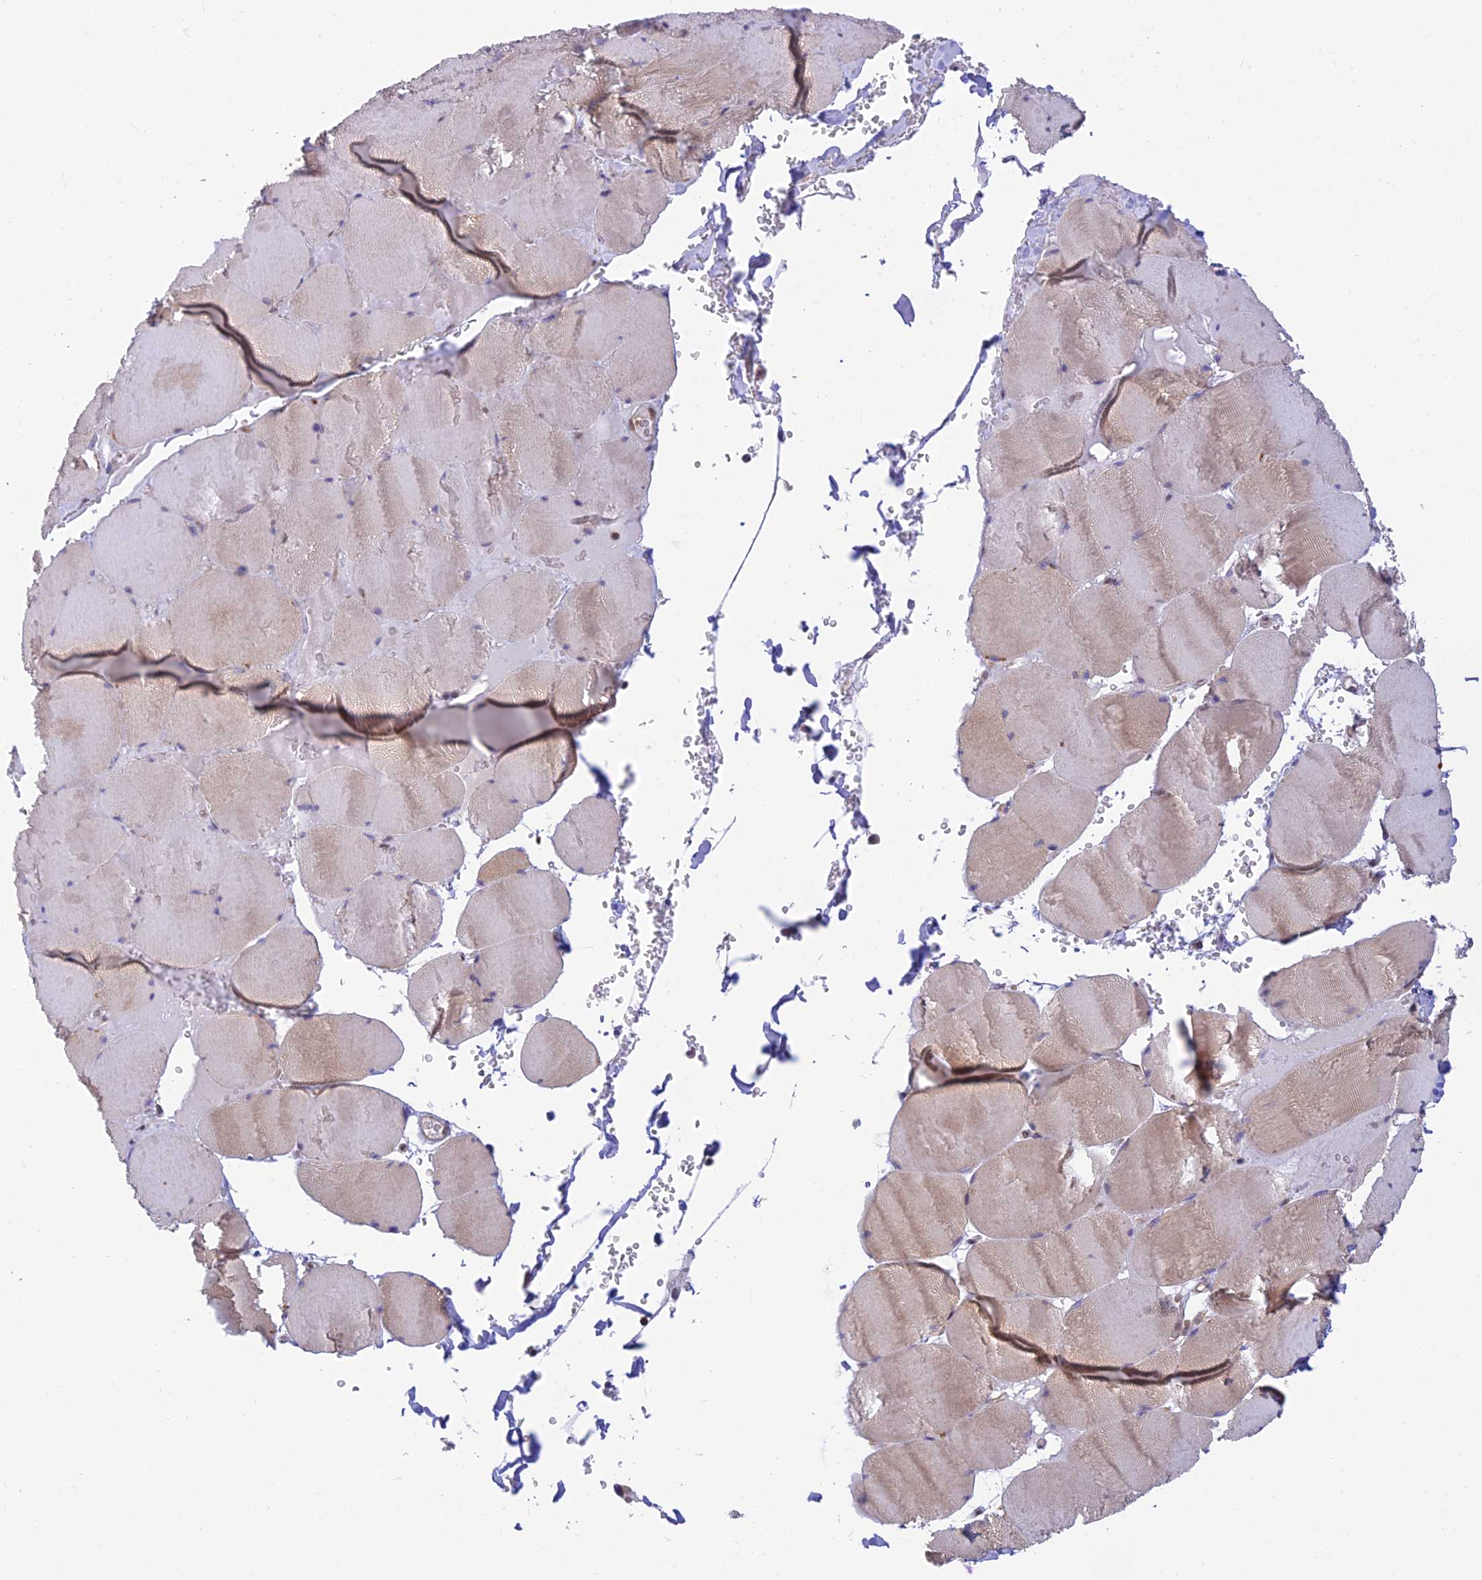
{"staining": {"intensity": "weak", "quantity": "25%-75%", "location": "cytoplasmic/membranous"}, "tissue": "skeletal muscle", "cell_type": "Myocytes", "image_type": "normal", "snomed": [{"axis": "morphology", "description": "Normal tissue, NOS"}, {"axis": "topography", "description": "Skeletal muscle"}, {"axis": "topography", "description": "Head-Neck"}], "caption": "The photomicrograph reveals a brown stain indicating the presence of a protein in the cytoplasmic/membranous of myocytes in skeletal muscle. (IHC, brightfield microscopy, high magnification).", "gene": "LYSMD2", "patient": {"sex": "male", "age": 66}}